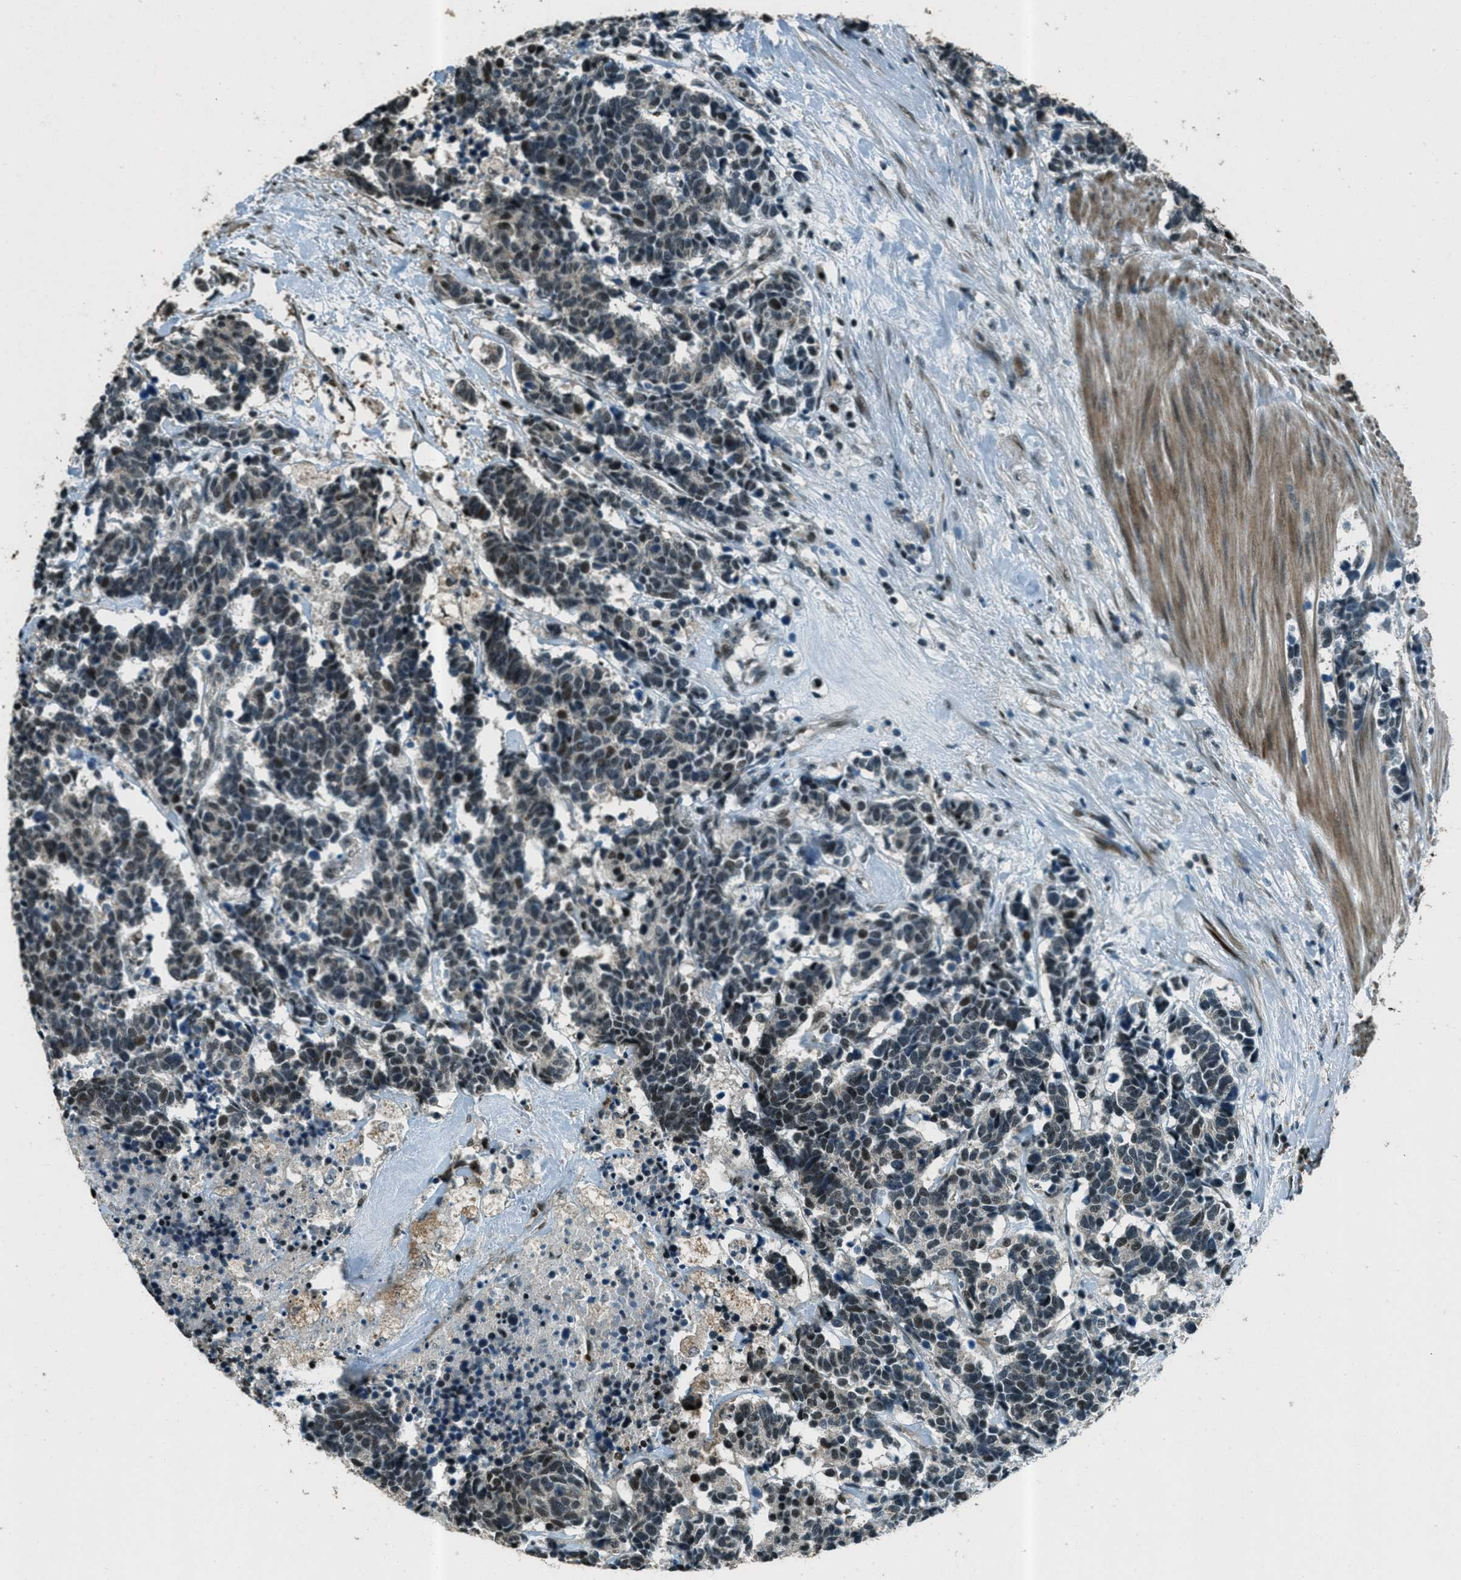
{"staining": {"intensity": "strong", "quantity": "<25%", "location": "nuclear"}, "tissue": "carcinoid", "cell_type": "Tumor cells", "image_type": "cancer", "snomed": [{"axis": "morphology", "description": "Carcinoma, NOS"}, {"axis": "morphology", "description": "Carcinoid, malignant, NOS"}, {"axis": "topography", "description": "Urinary bladder"}], "caption": "Immunohistochemistry (IHC) (DAB (3,3'-diaminobenzidine)) staining of carcinoma shows strong nuclear protein staining in about <25% of tumor cells. The staining was performed using DAB (3,3'-diaminobenzidine) to visualize the protein expression in brown, while the nuclei were stained in blue with hematoxylin (Magnification: 20x).", "gene": "TARDBP", "patient": {"sex": "male", "age": 57}}